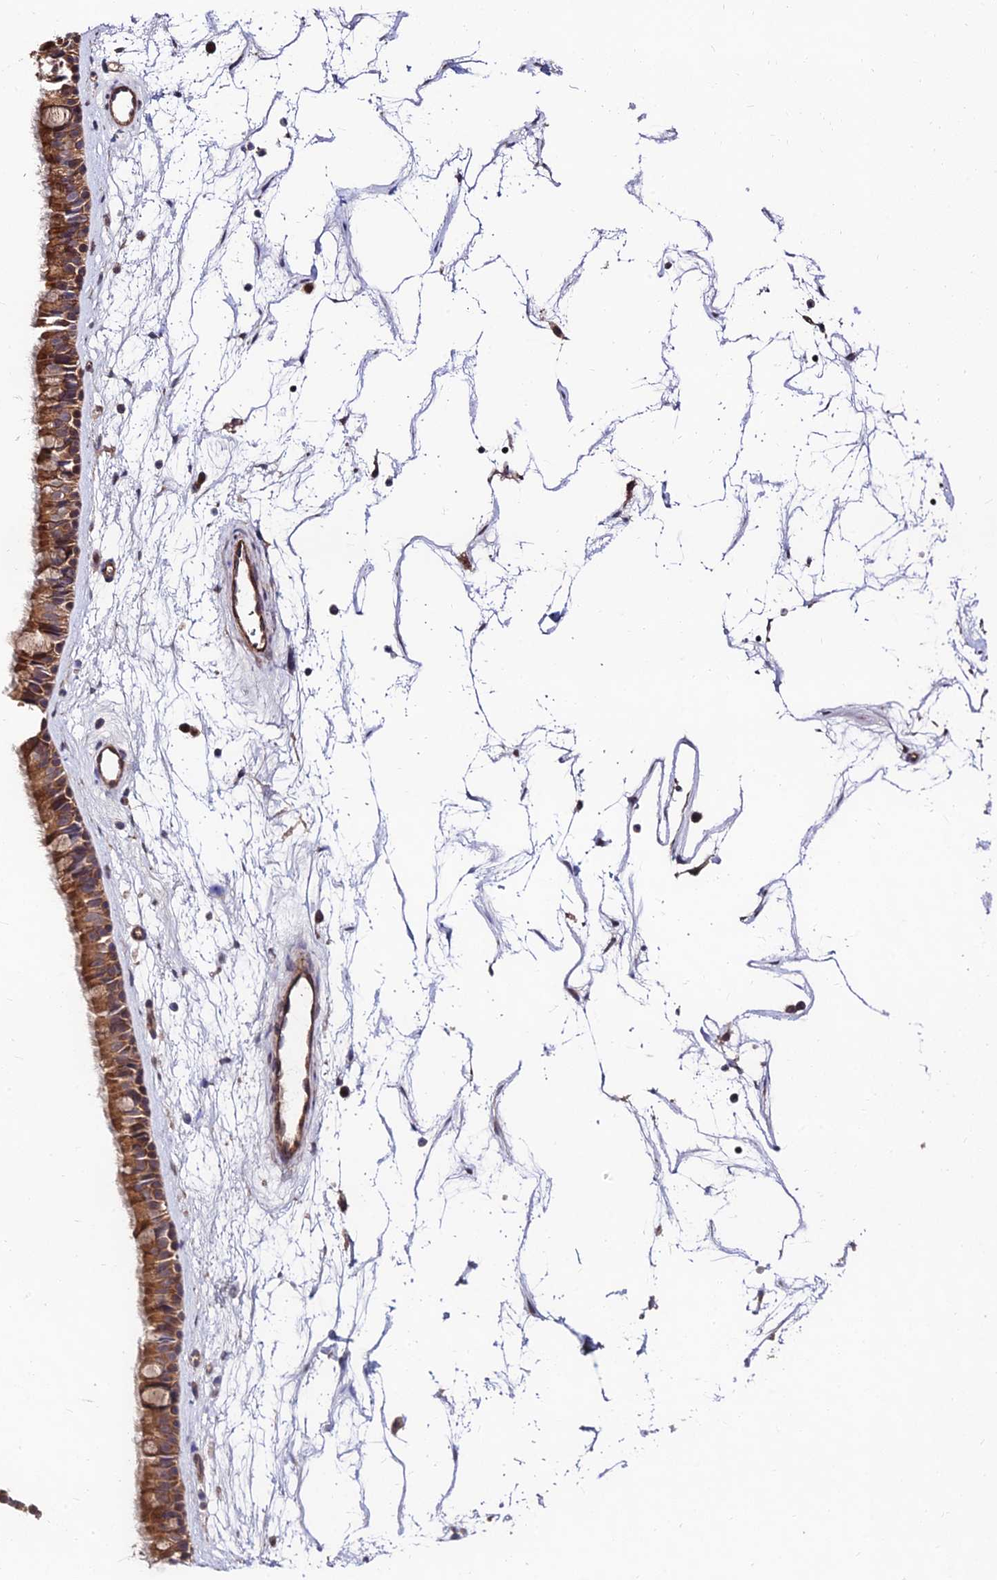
{"staining": {"intensity": "moderate", "quantity": ">75%", "location": "cytoplasmic/membranous"}, "tissue": "nasopharynx", "cell_type": "Respiratory epithelial cells", "image_type": "normal", "snomed": [{"axis": "morphology", "description": "Normal tissue, NOS"}, {"axis": "topography", "description": "Nasopharynx"}], "caption": "Human nasopharynx stained for a protein (brown) exhibits moderate cytoplasmic/membranous positive positivity in about >75% of respiratory epithelial cells.", "gene": "MKKS", "patient": {"sex": "male", "age": 64}}